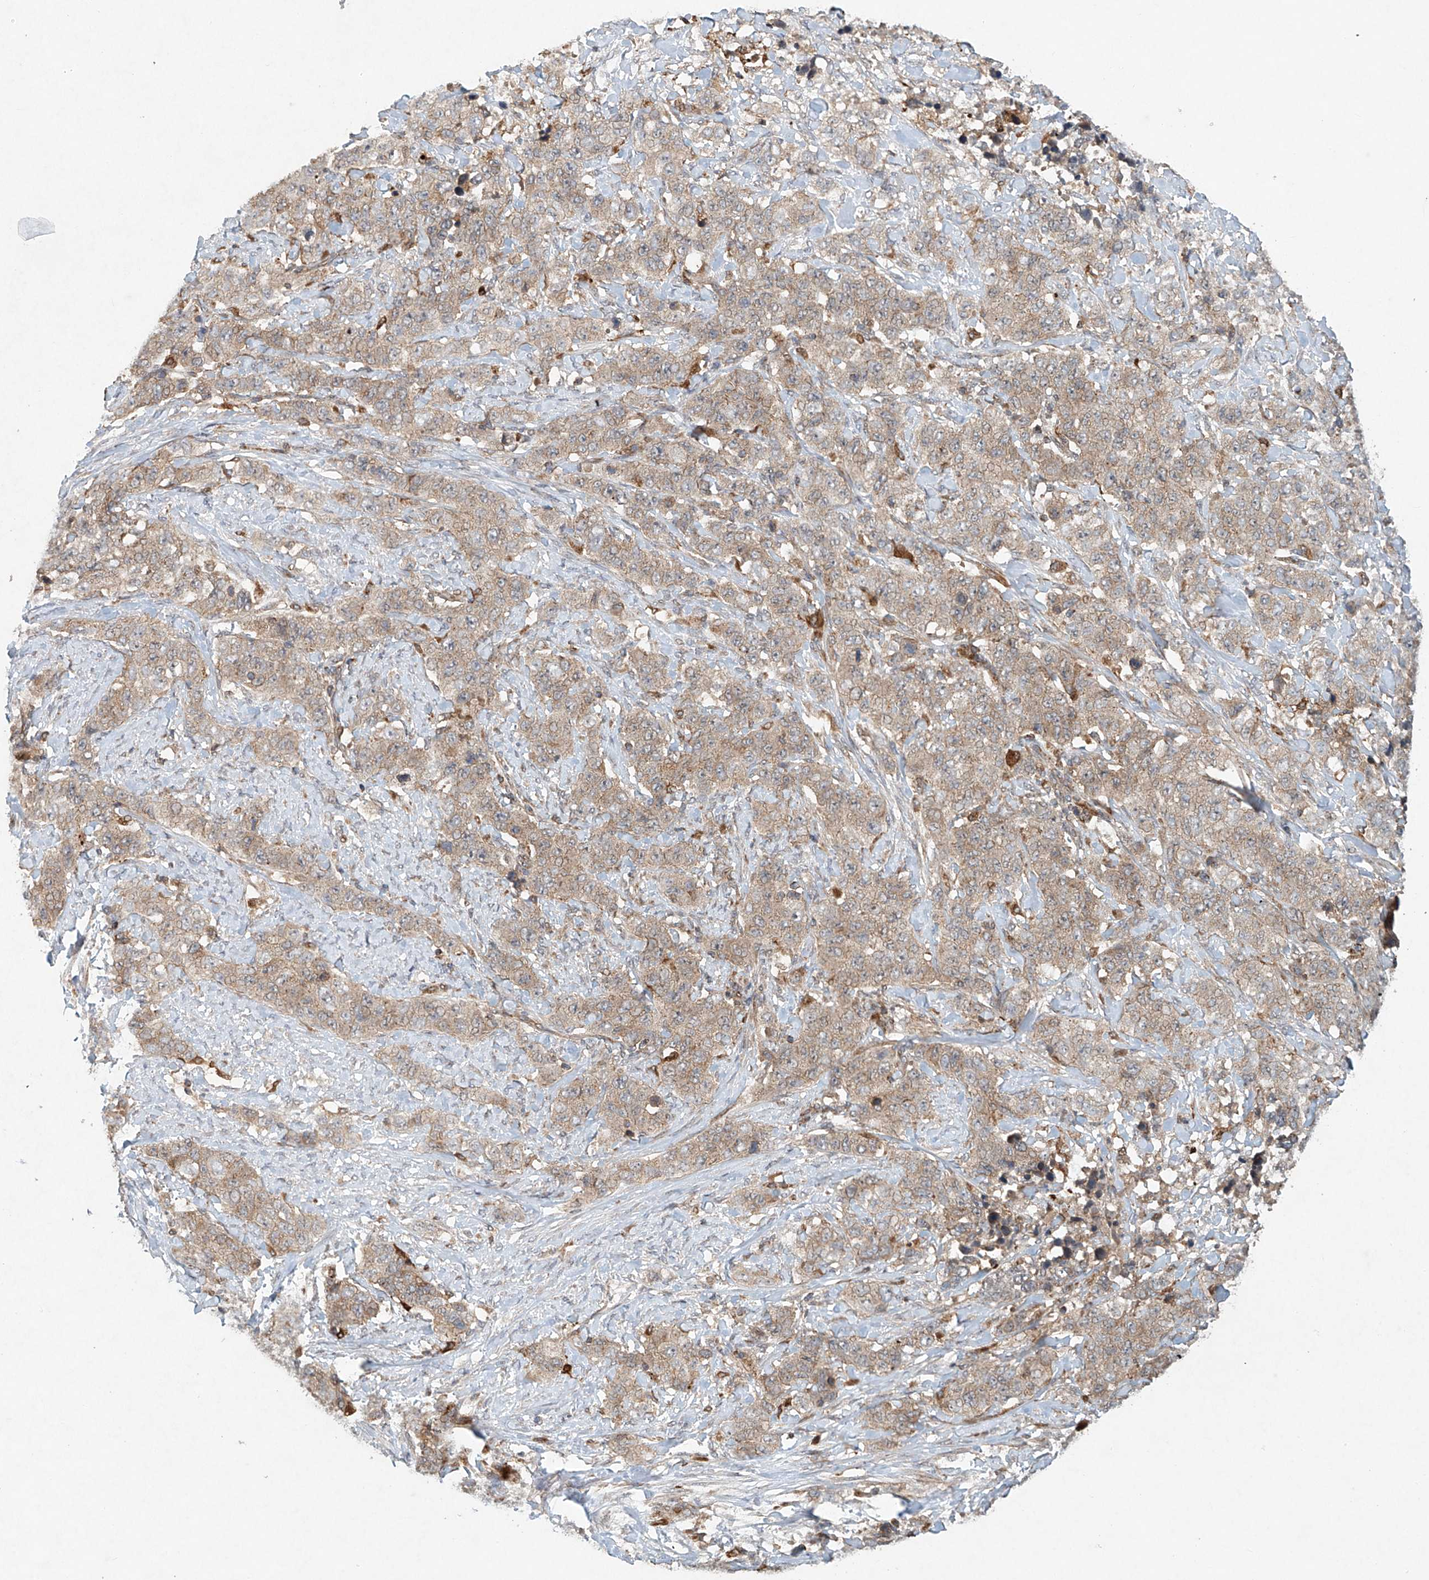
{"staining": {"intensity": "moderate", "quantity": ">75%", "location": "cytoplasmic/membranous"}, "tissue": "stomach cancer", "cell_type": "Tumor cells", "image_type": "cancer", "snomed": [{"axis": "morphology", "description": "Adenocarcinoma, NOS"}, {"axis": "topography", "description": "Stomach"}], "caption": "Approximately >75% of tumor cells in human adenocarcinoma (stomach) show moderate cytoplasmic/membranous protein expression as visualized by brown immunohistochemical staining.", "gene": "DCAF11", "patient": {"sex": "male", "age": 48}}